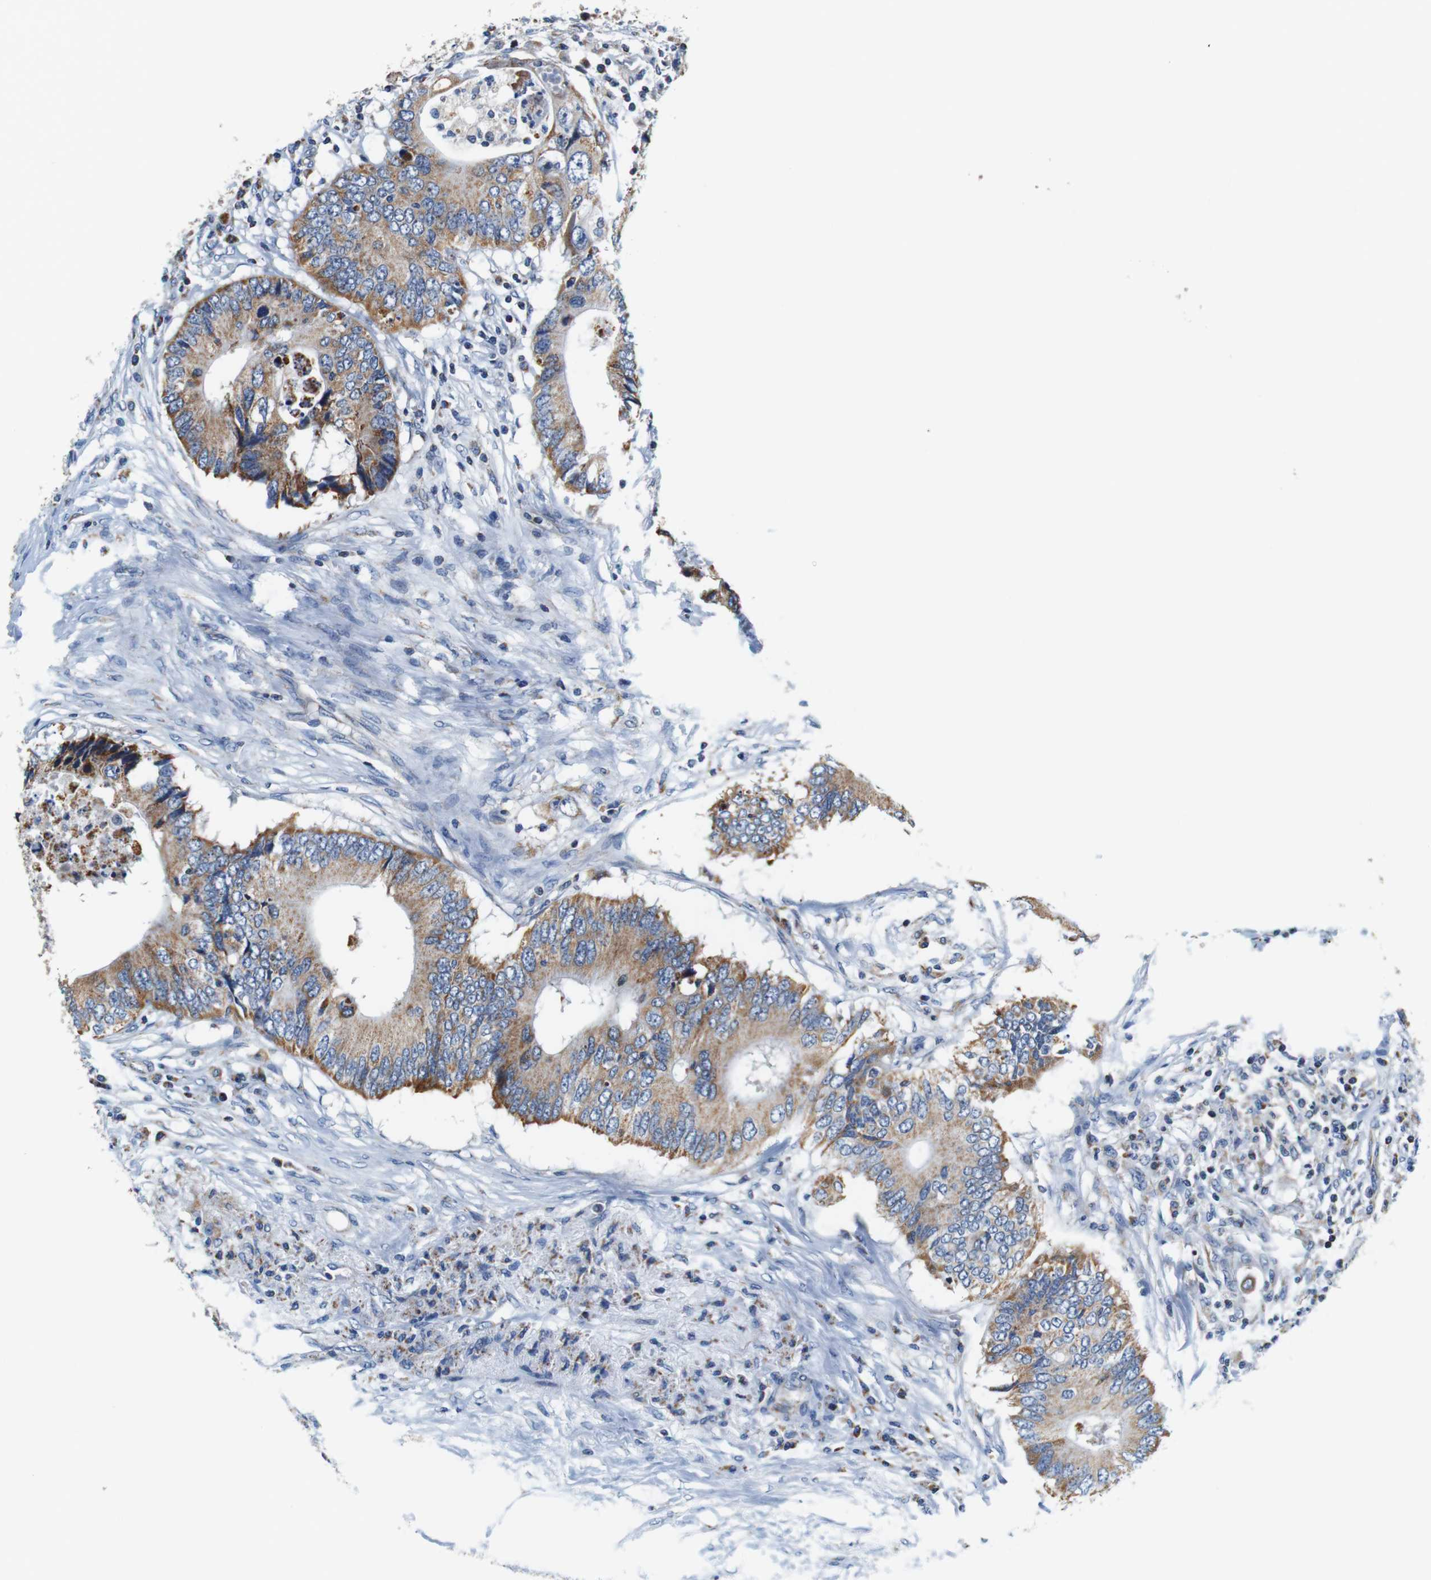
{"staining": {"intensity": "moderate", "quantity": ">75%", "location": "cytoplasmic/membranous"}, "tissue": "colorectal cancer", "cell_type": "Tumor cells", "image_type": "cancer", "snomed": [{"axis": "morphology", "description": "Adenocarcinoma, NOS"}, {"axis": "topography", "description": "Colon"}], "caption": "Immunohistochemistry staining of colorectal adenocarcinoma, which exhibits medium levels of moderate cytoplasmic/membranous staining in about >75% of tumor cells indicating moderate cytoplasmic/membranous protein expression. The staining was performed using DAB (3,3'-diaminobenzidine) (brown) for protein detection and nuclei were counterstained in hematoxylin (blue).", "gene": "LRP4", "patient": {"sex": "male", "age": 71}}